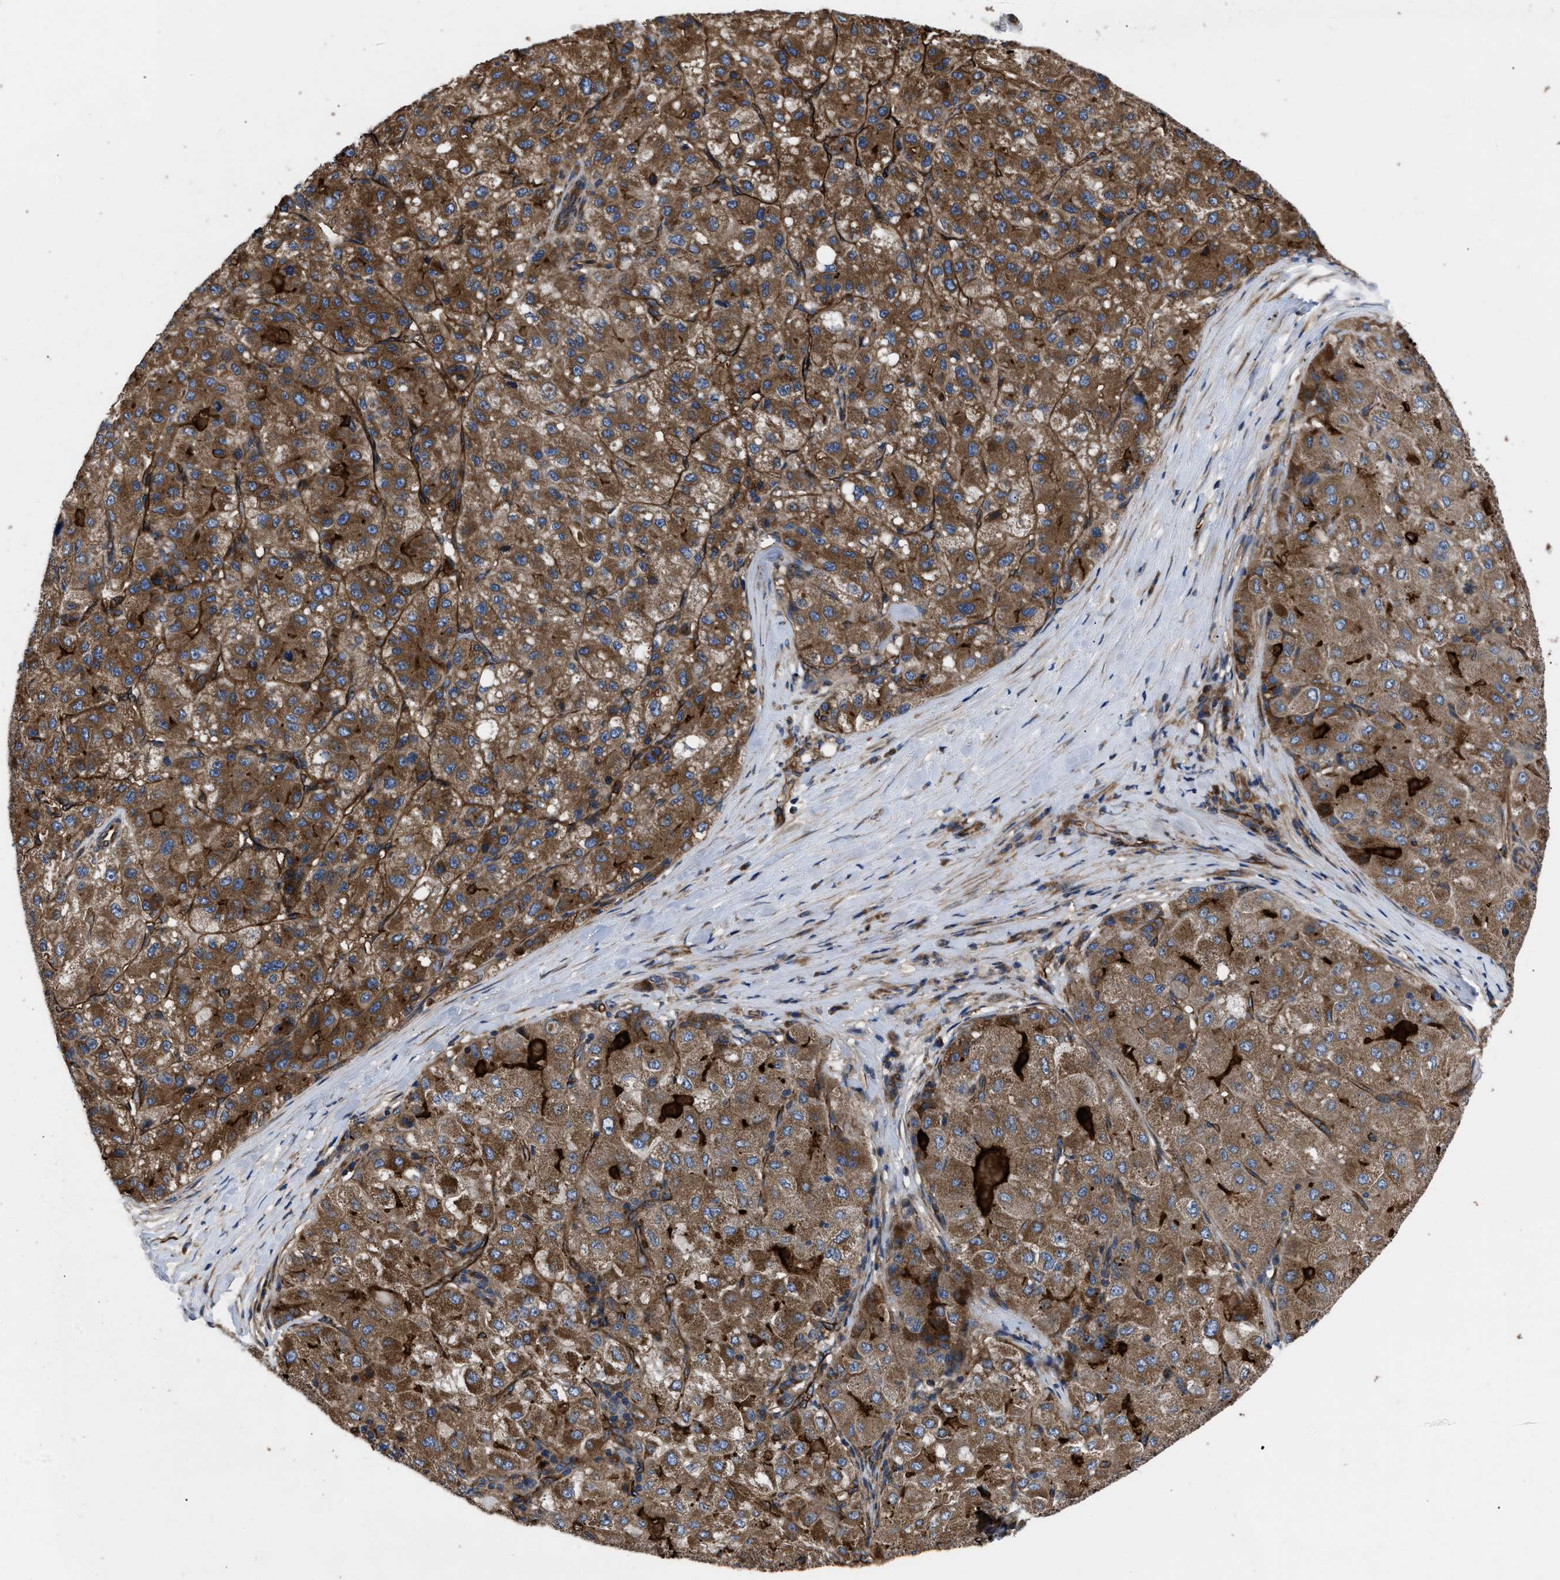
{"staining": {"intensity": "strong", "quantity": ">75%", "location": "cytoplasmic/membranous"}, "tissue": "liver cancer", "cell_type": "Tumor cells", "image_type": "cancer", "snomed": [{"axis": "morphology", "description": "Carcinoma, Hepatocellular, NOS"}, {"axis": "topography", "description": "Liver"}], "caption": "Immunohistochemistry photomicrograph of neoplastic tissue: liver hepatocellular carcinoma stained using IHC demonstrates high levels of strong protein expression localized specifically in the cytoplasmic/membranous of tumor cells, appearing as a cytoplasmic/membranous brown color.", "gene": "NT5E", "patient": {"sex": "male", "age": 80}}